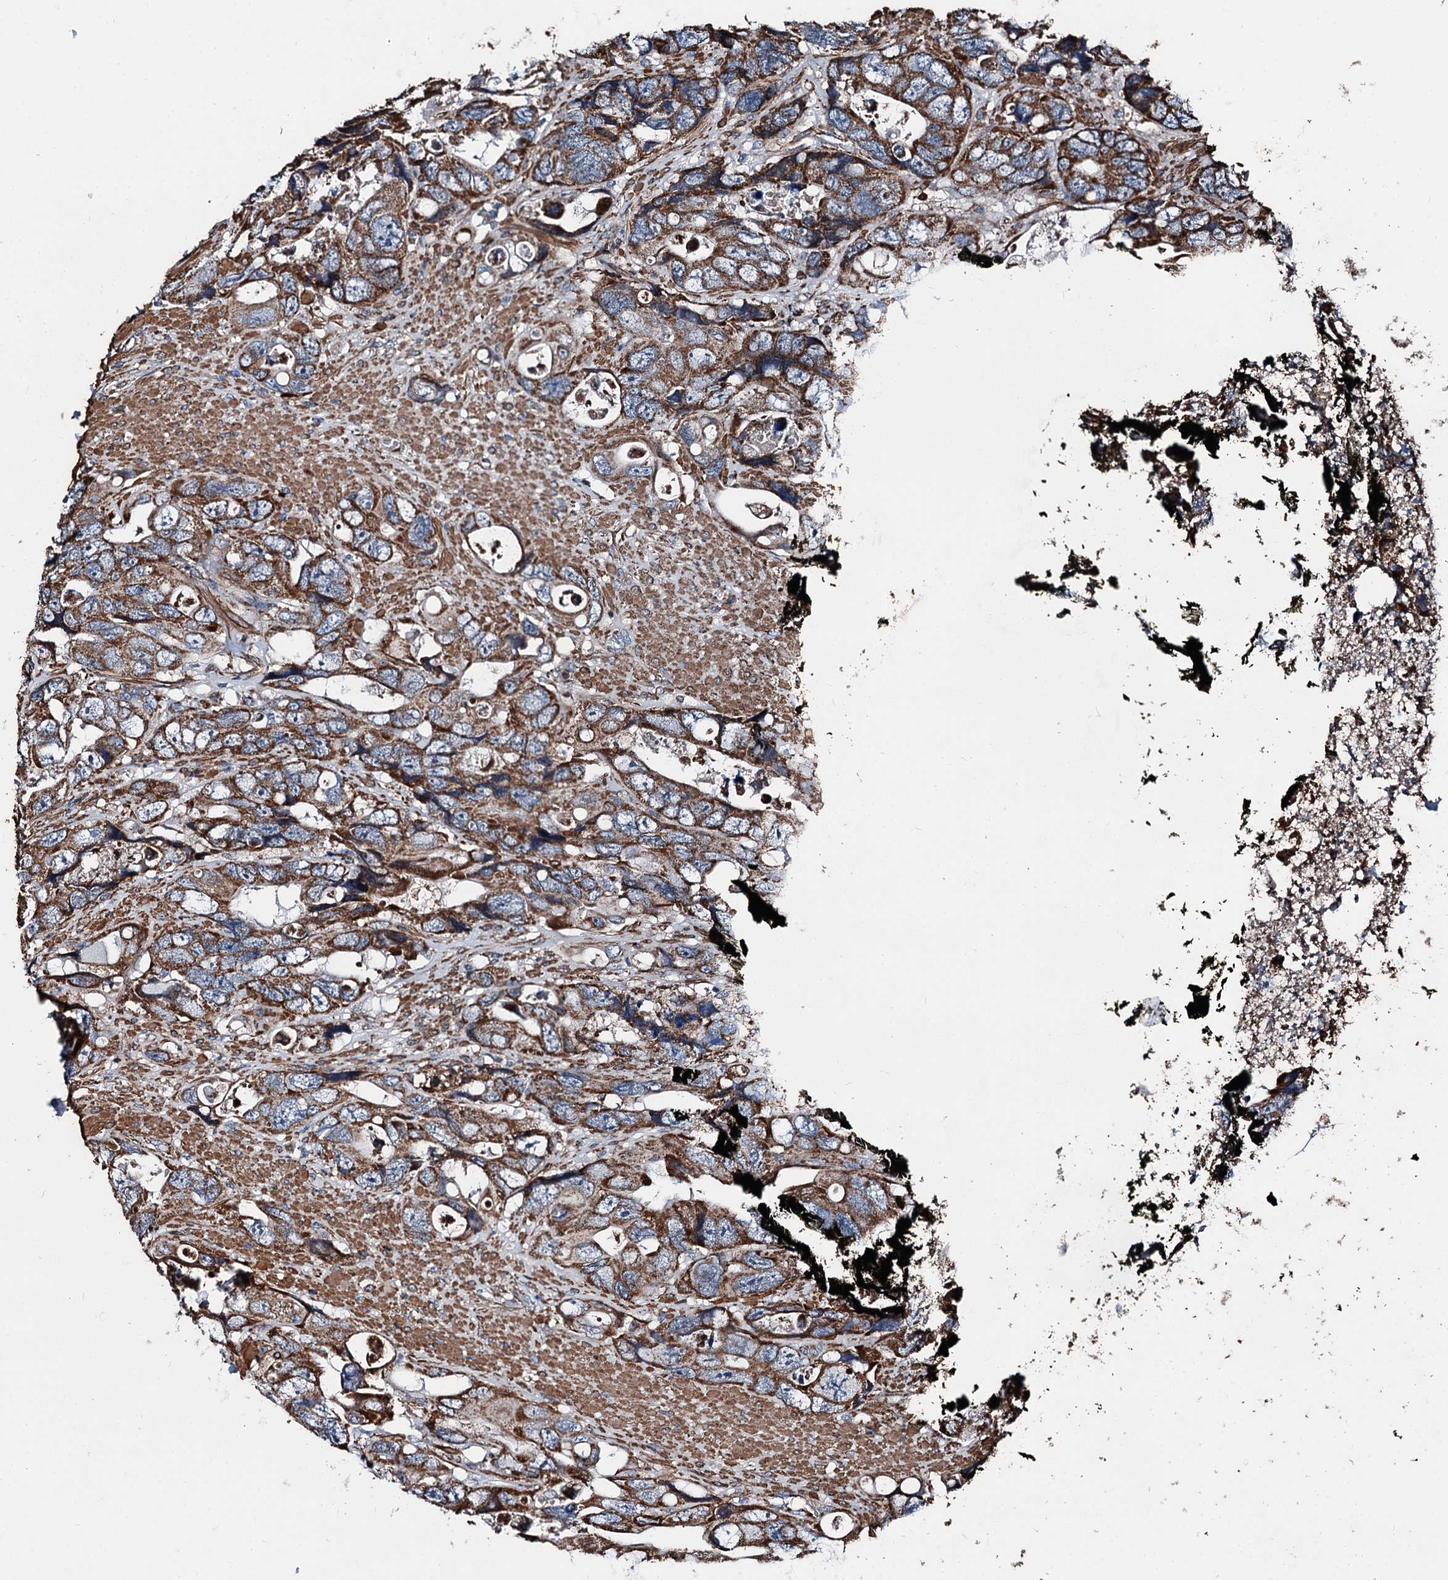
{"staining": {"intensity": "strong", "quantity": ">75%", "location": "cytoplasmic/membranous"}, "tissue": "colorectal cancer", "cell_type": "Tumor cells", "image_type": "cancer", "snomed": [{"axis": "morphology", "description": "Adenocarcinoma, NOS"}, {"axis": "topography", "description": "Rectum"}], "caption": "High-power microscopy captured an immunohistochemistry (IHC) image of colorectal cancer, revealing strong cytoplasmic/membranous positivity in about >75% of tumor cells. Using DAB (brown) and hematoxylin (blue) stains, captured at high magnification using brightfield microscopy.", "gene": "DDIAS", "patient": {"sex": "male", "age": 57}}